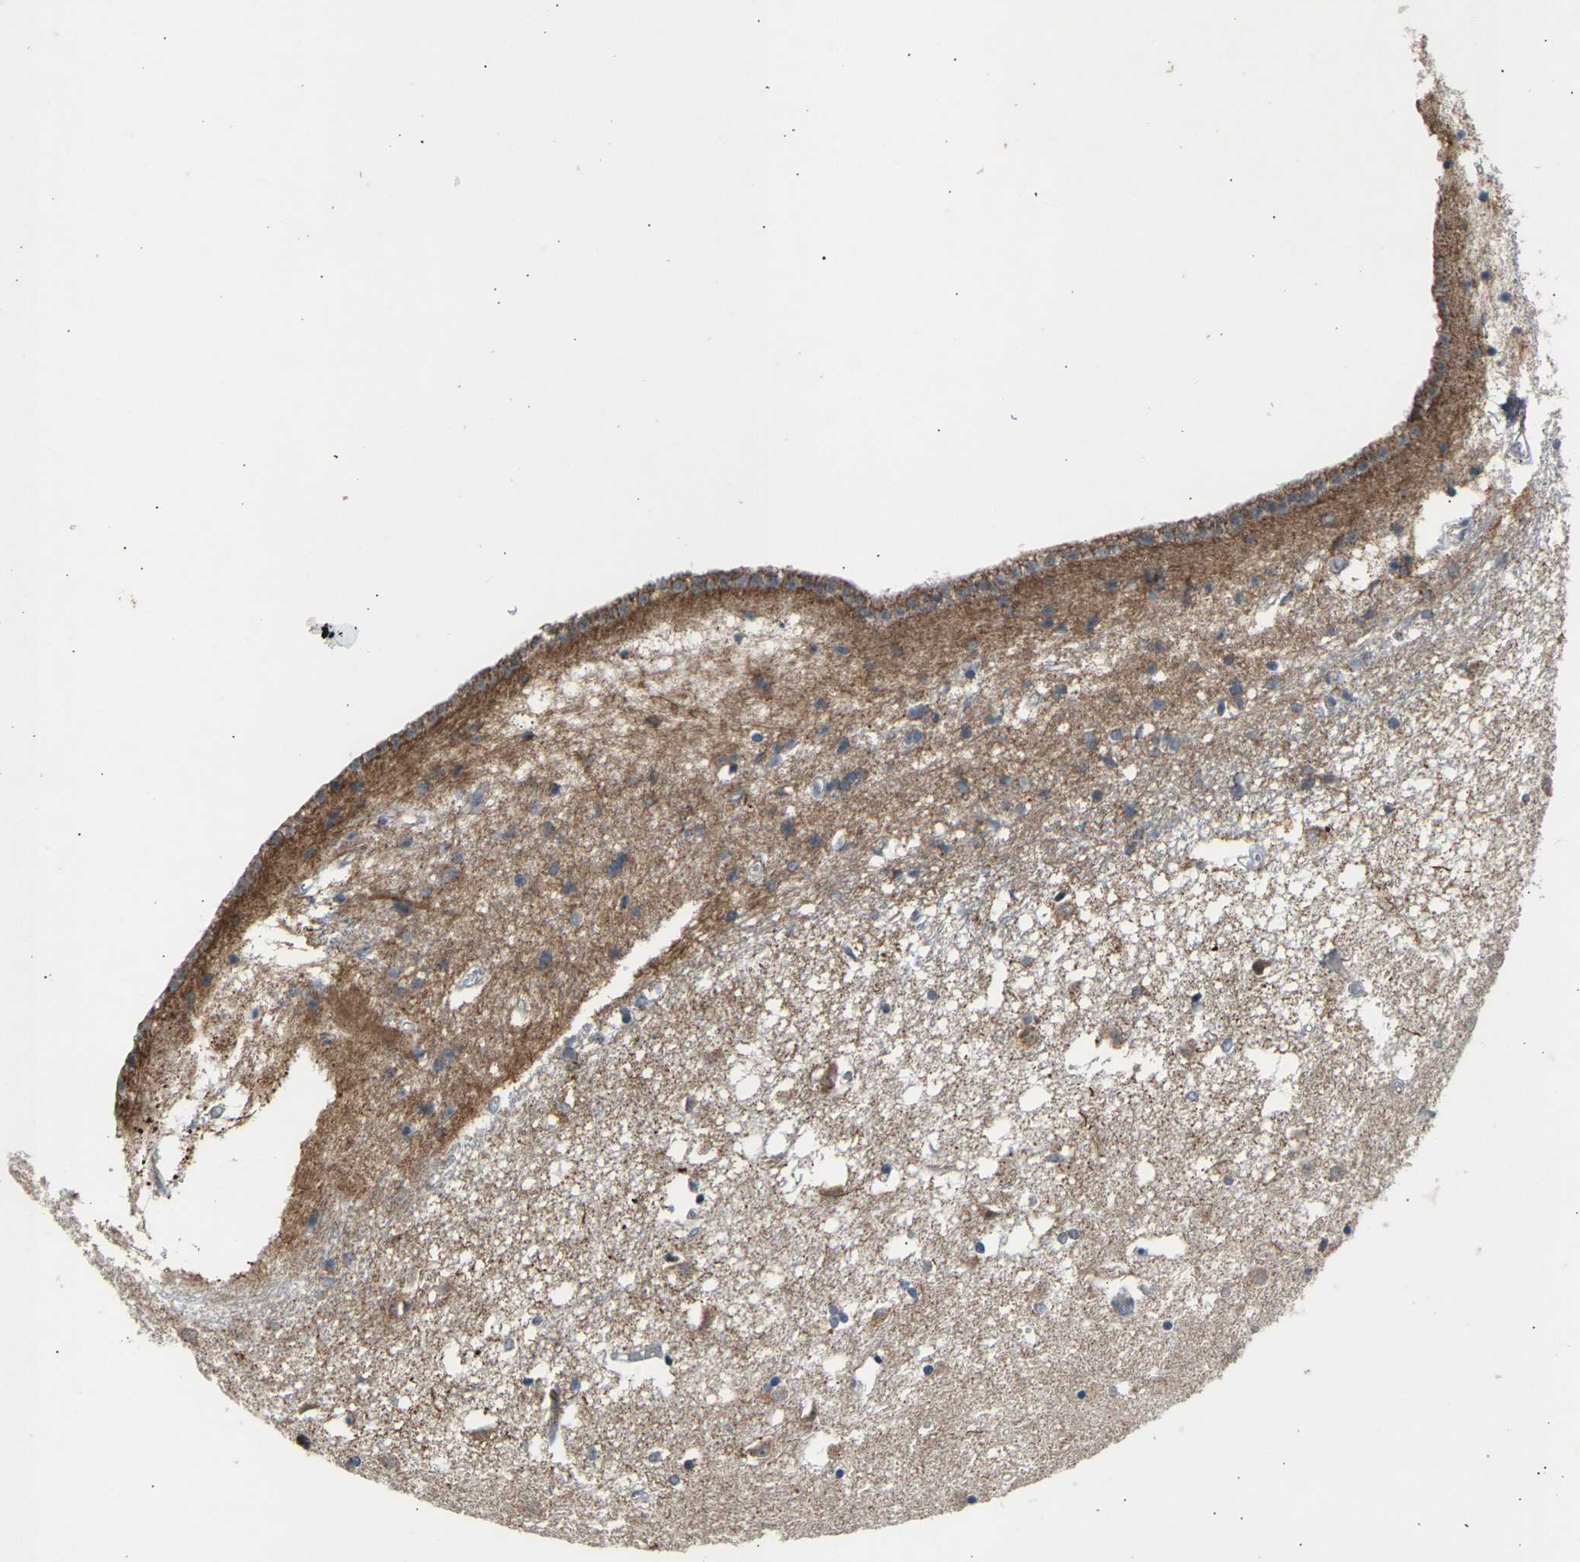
{"staining": {"intensity": "moderate", "quantity": "<25%", "location": "cytoplasmic/membranous"}, "tissue": "caudate", "cell_type": "Glial cells", "image_type": "normal", "snomed": [{"axis": "morphology", "description": "Normal tissue, NOS"}, {"axis": "topography", "description": "Lateral ventricle wall"}], "caption": "This photomicrograph exhibits immunohistochemistry staining of benign caudate, with low moderate cytoplasmic/membranous staining in approximately <25% of glial cells.", "gene": "SLIRP", "patient": {"sex": "male", "age": 45}}